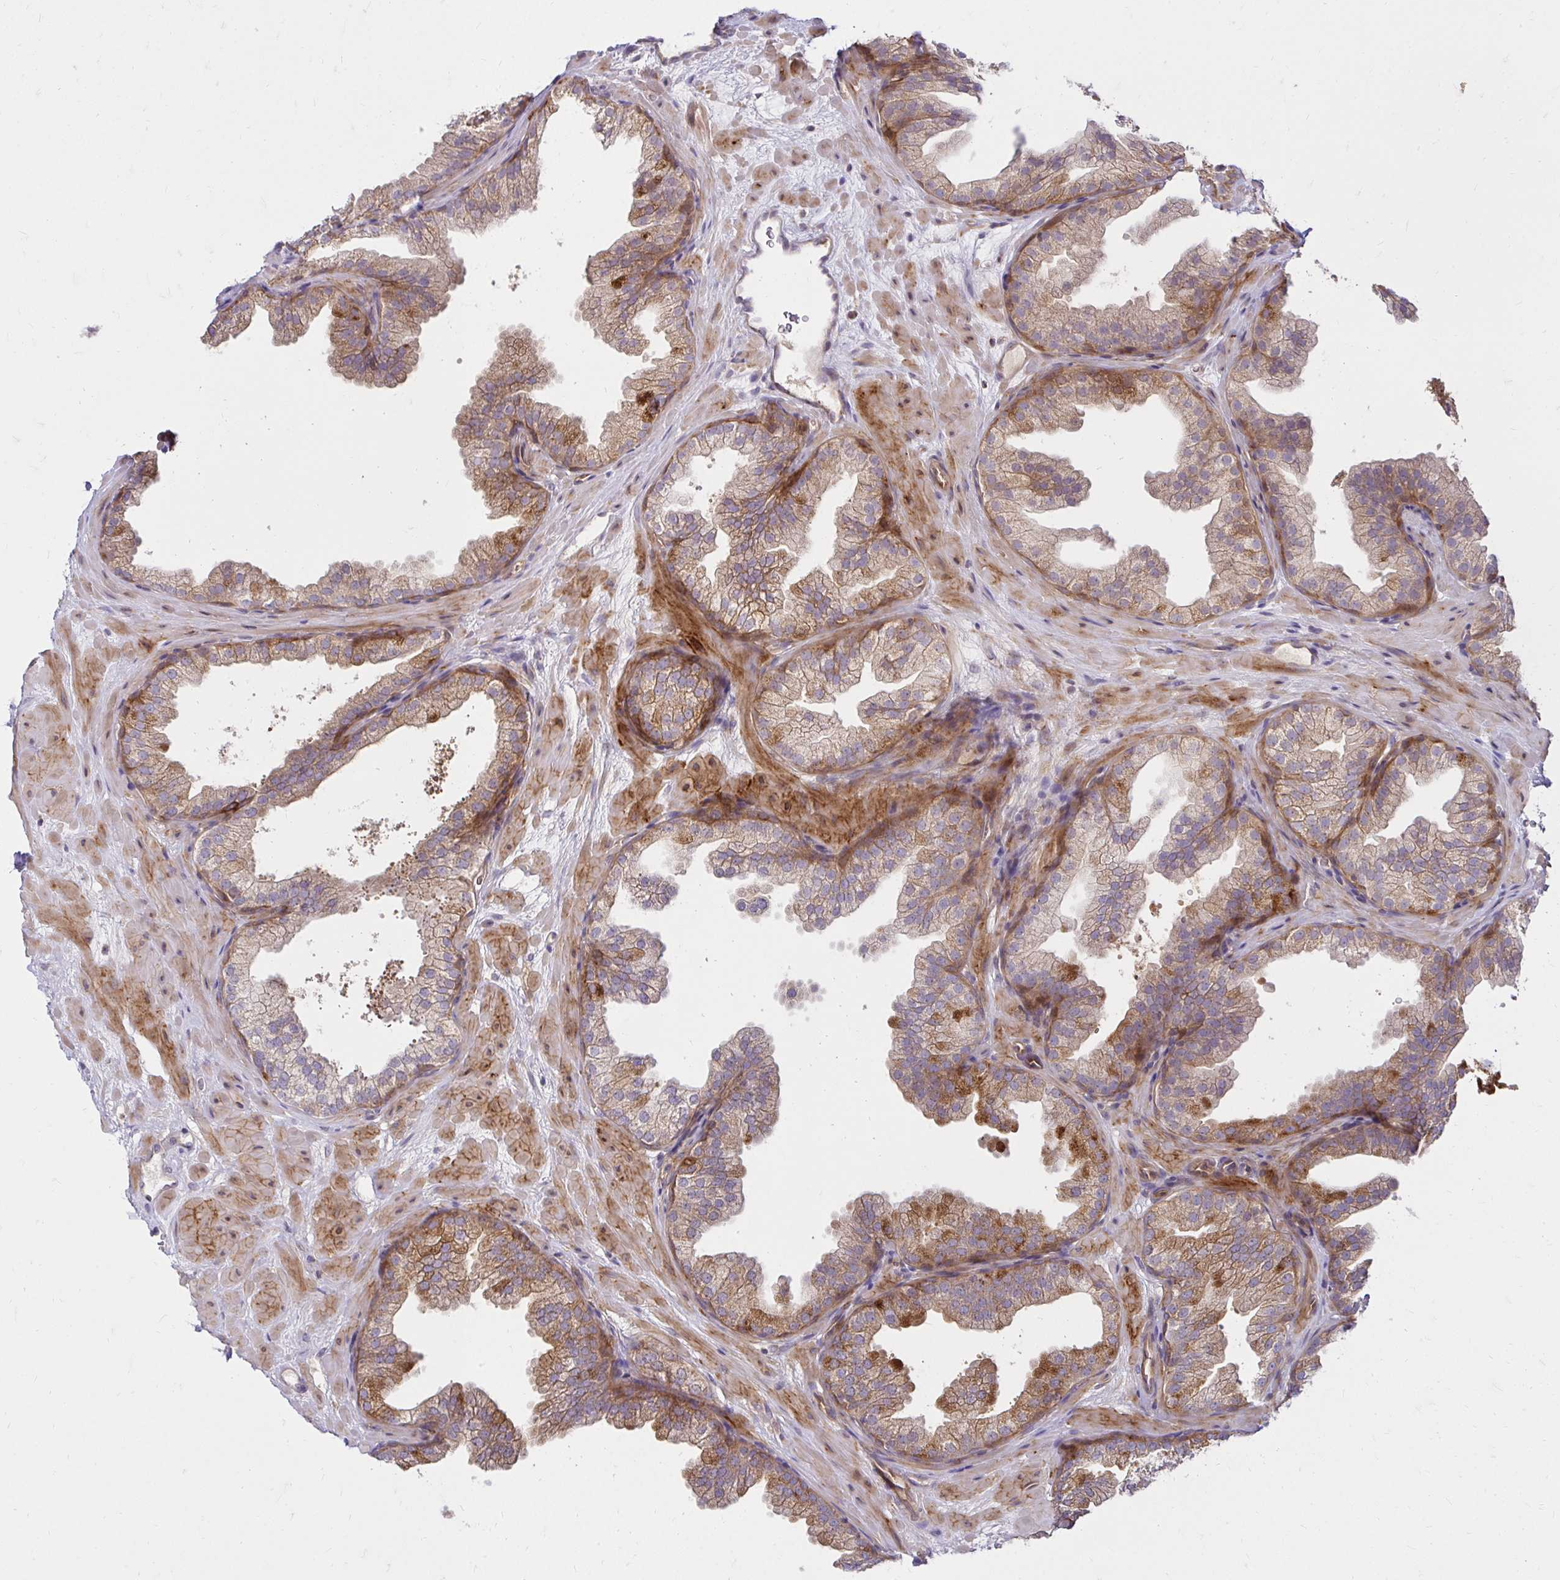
{"staining": {"intensity": "weak", "quantity": "25%-75%", "location": "cytoplasmic/membranous"}, "tissue": "prostate", "cell_type": "Glandular cells", "image_type": "normal", "snomed": [{"axis": "morphology", "description": "Normal tissue, NOS"}, {"axis": "topography", "description": "Prostate"}], "caption": "A photomicrograph showing weak cytoplasmic/membranous expression in approximately 25%-75% of glandular cells in normal prostate, as visualized by brown immunohistochemical staining.", "gene": "ITGA2", "patient": {"sex": "male", "age": 37}}